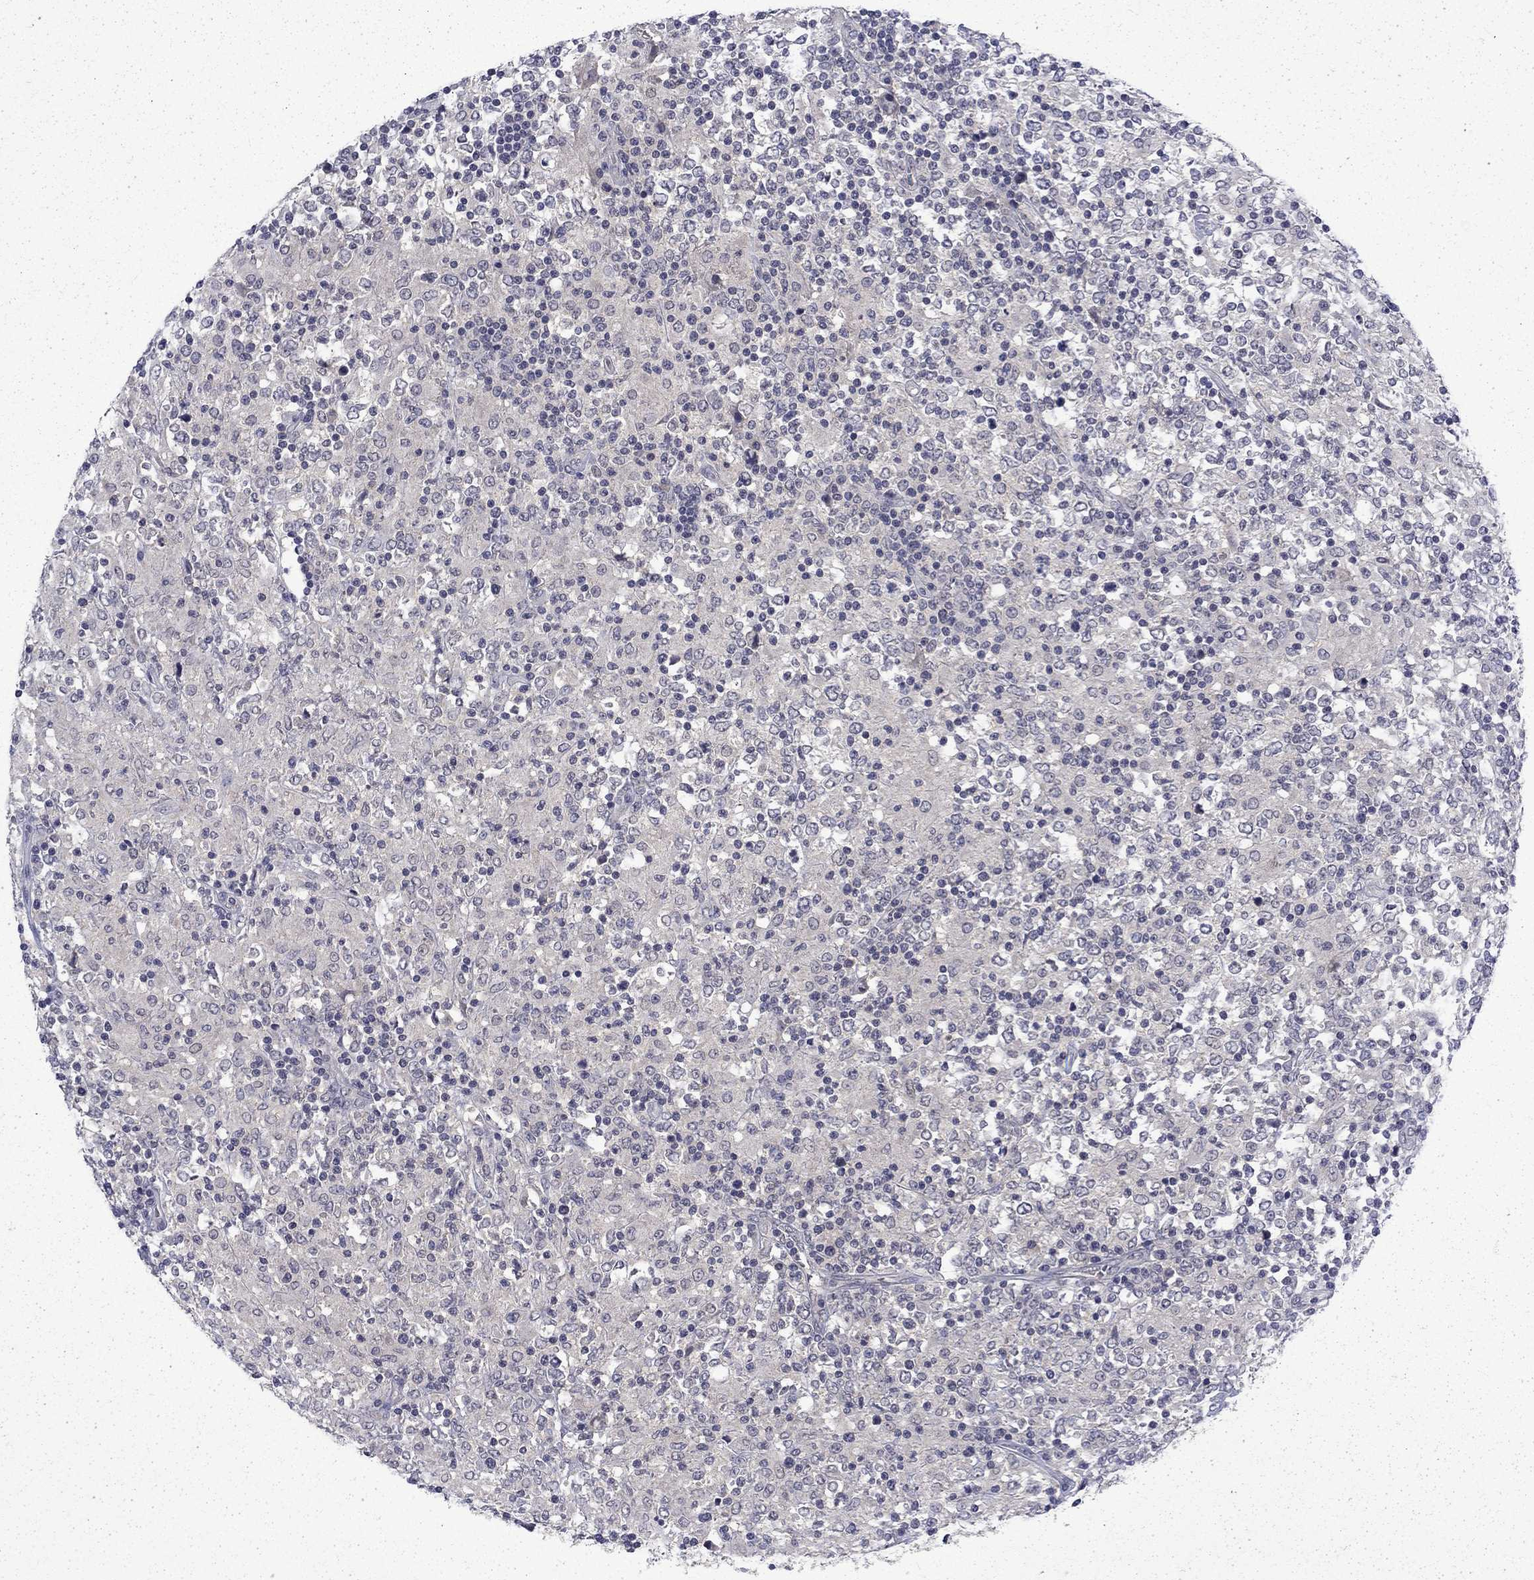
{"staining": {"intensity": "negative", "quantity": "none", "location": "none"}, "tissue": "lymphoma", "cell_type": "Tumor cells", "image_type": "cancer", "snomed": [{"axis": "morphology", "description": "Malignant lymphoma, non-Hodgkin's type, High grade"}, {"axis": "topography", "description": "Lymph node"}], "caption": "Immunohistochemical staining of human lymphoma reveals no significant staining in tumor cells.", "gene": "CHAT", "patient": {"sex": "female", "age": 84}}